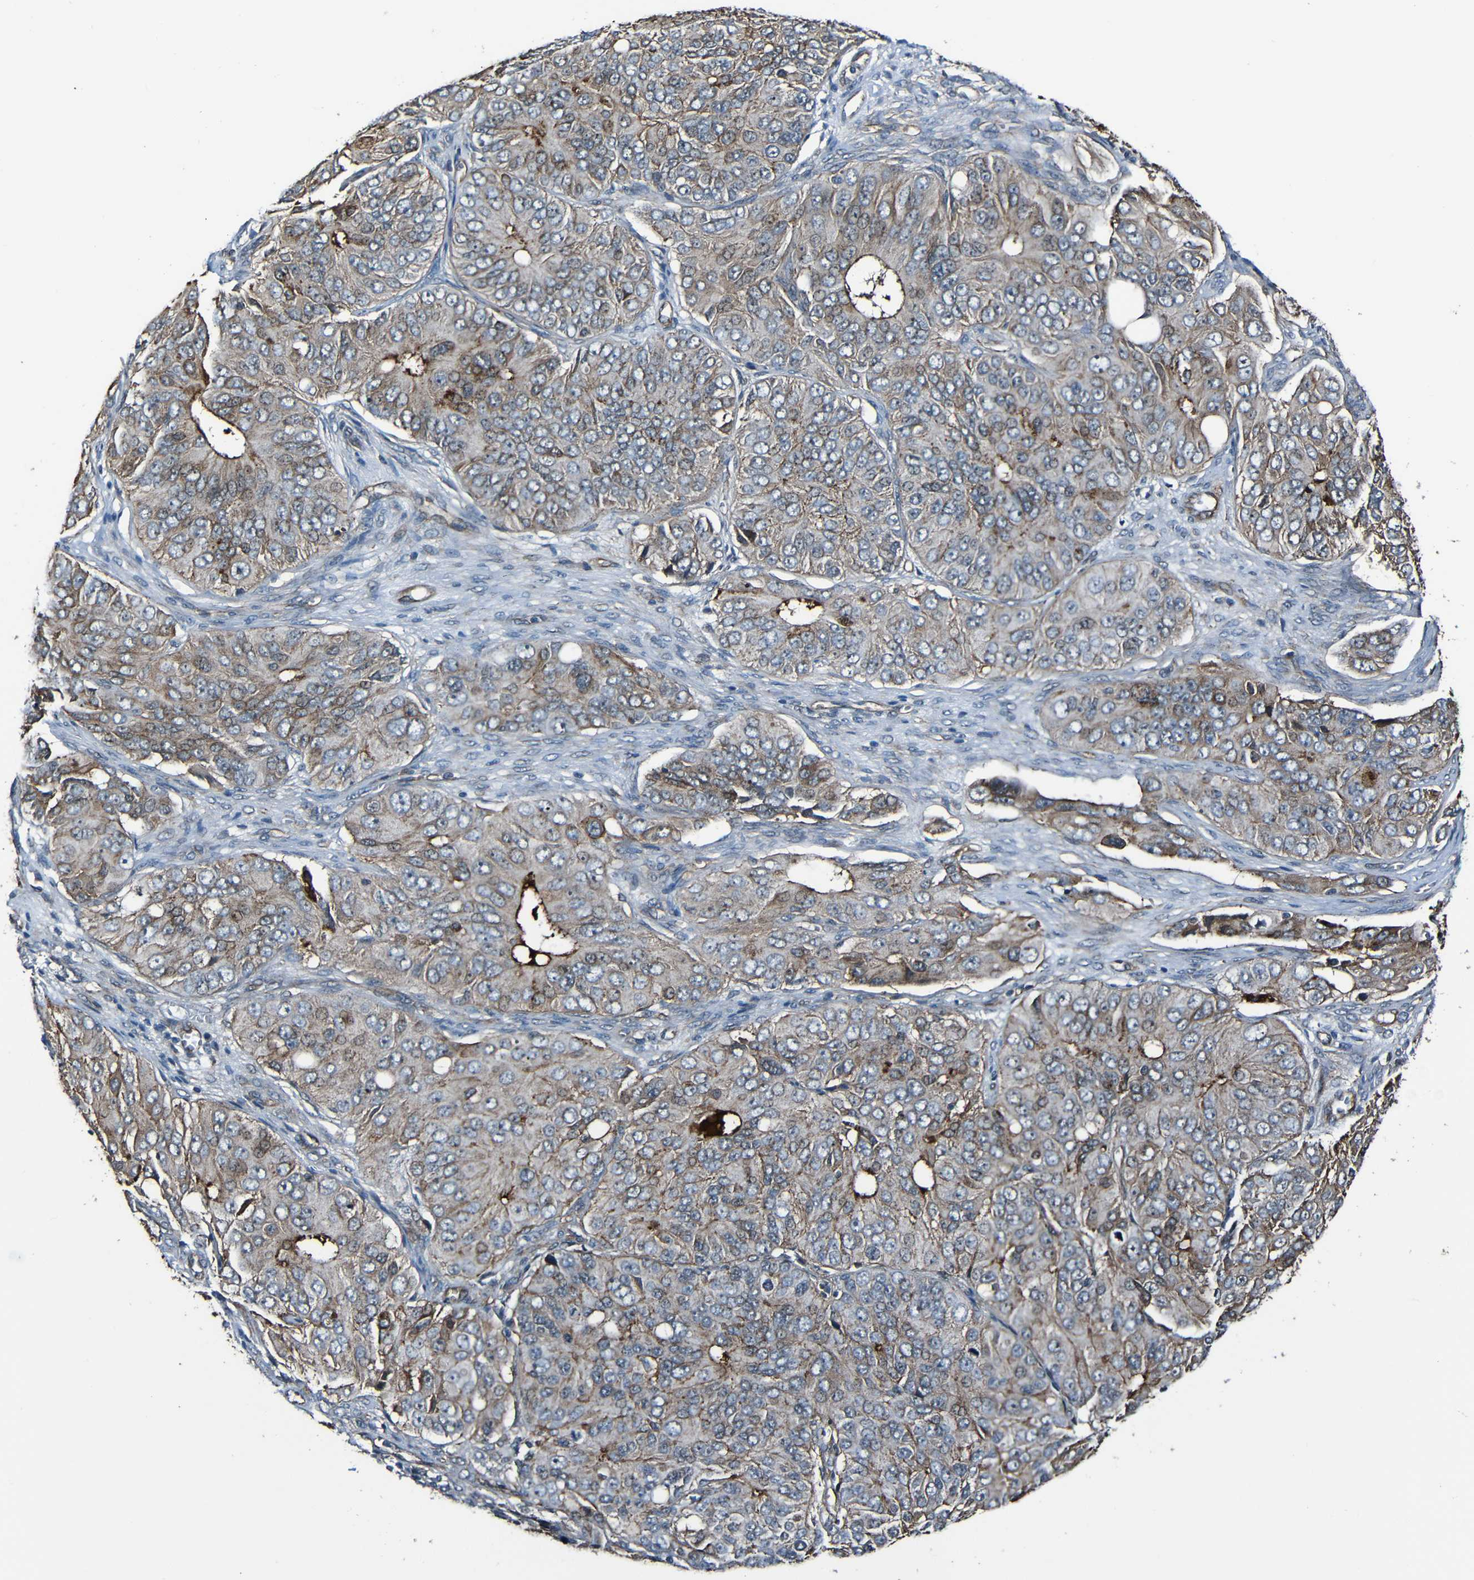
{"staining": {"intensity": "moderate", "quantity": ">75%", "location": "cytoplasmic/membranous"}, "tissue": "ovarian cancer", "cell_type": "Tumor cells", "image_type": "cancer", "snomed": [{"axis": "morphology", "description": "Carcinoma, endometroid"}, {"axis": "topography", "description": "Ovary"}], "caption": "Immunohistochemistry (IHC) staining of endometroid carcinoma (ovarian), which shows medium levels of moderate cytoplasmic/membranous expression in approximately >75% of tumor cells indicating moderate cytoplasmic/membranous protein staining. The staining was performed using DAB (brown) for protein detection and nuclei were counterstained in hematoxylin (blue).", "gene": "LGR5", "patient": {"sex": "female", "age": 51}}